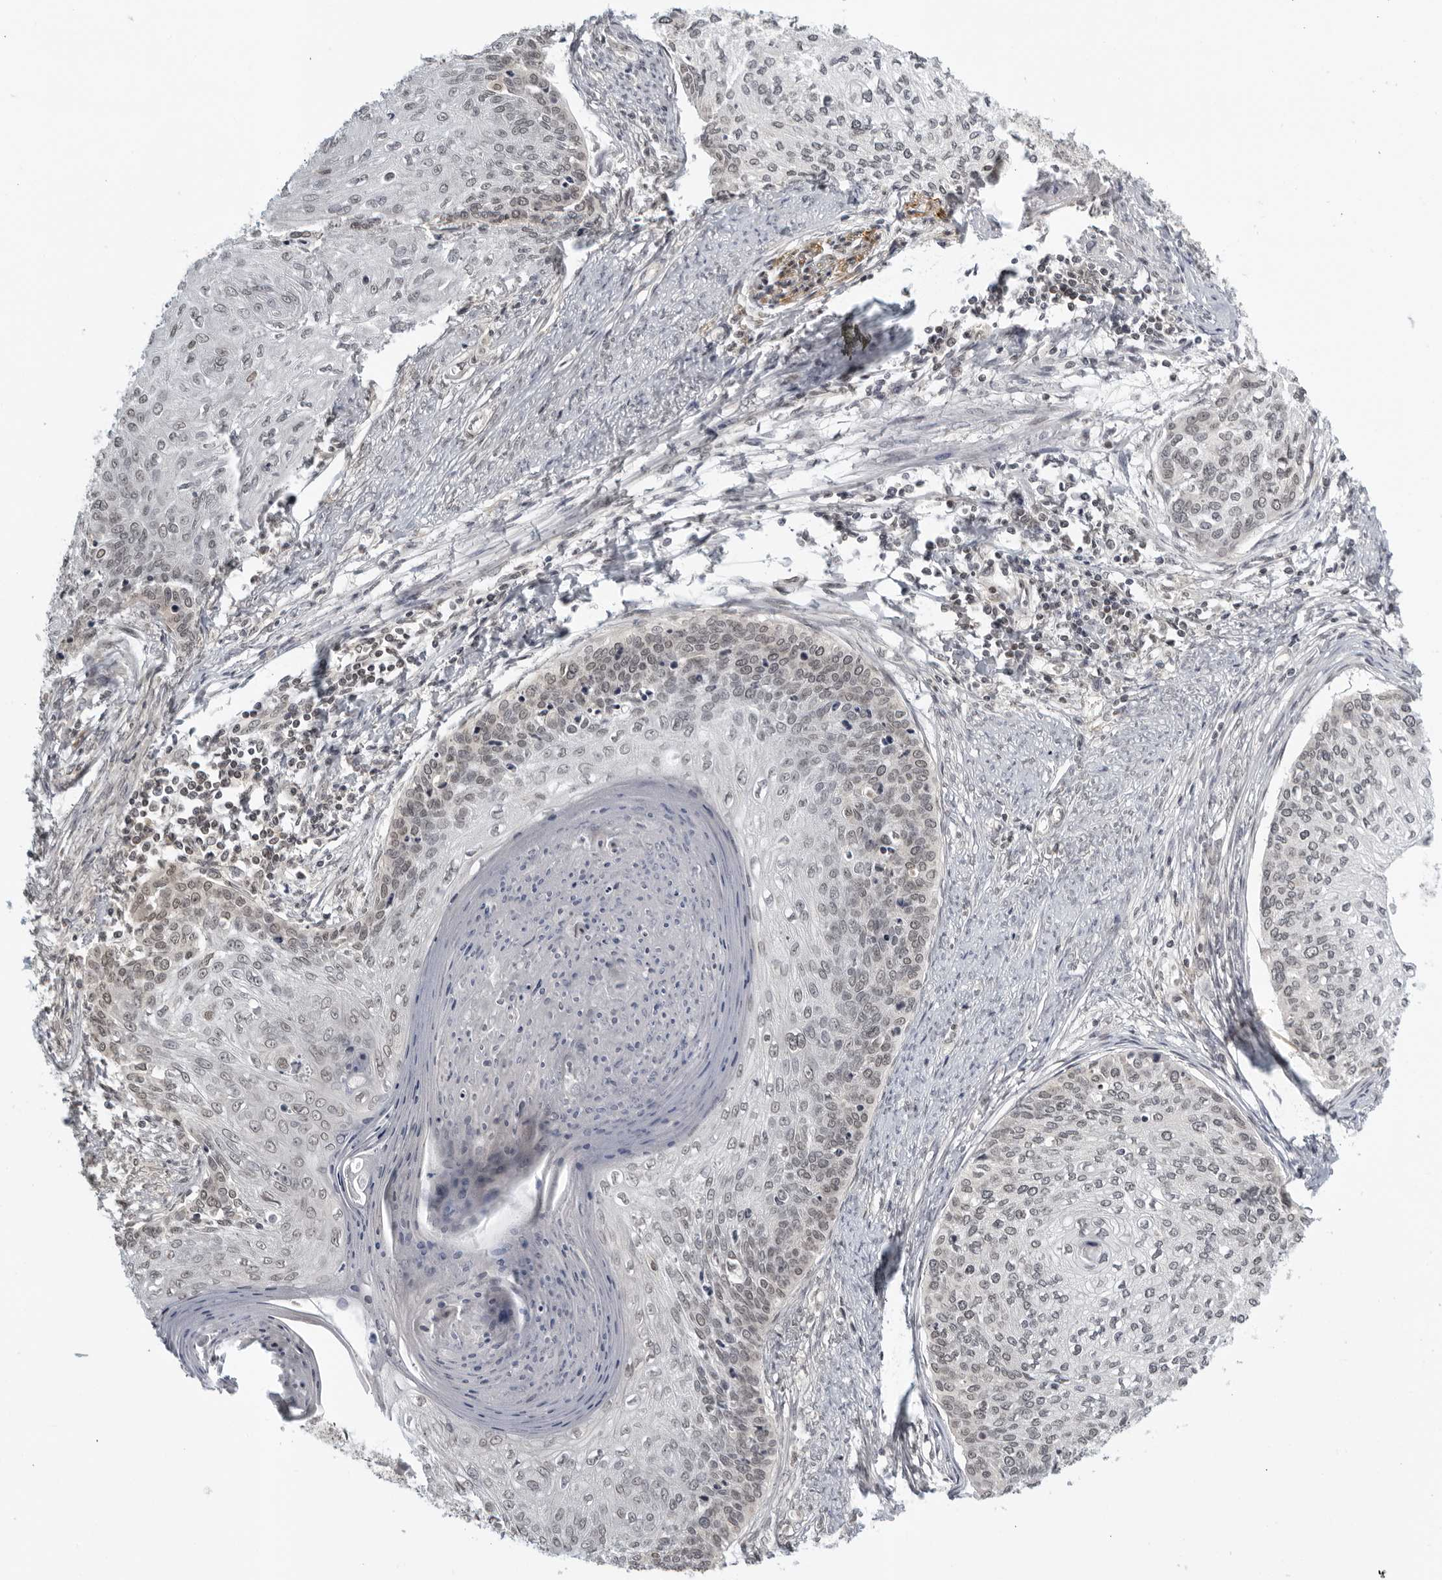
{"staining": {"intensity": "weak", "quantity": "25%-75%", "location": "nuclear"}, "tissue": "cervical cancer", "cell_type": "Tumor cells", "image_type": "cancer", "snomed": [{"axis": "morphology", "description": "Squamous cell carcinoma, NOS"}, {"axis": "topography", "description": "Cervix"}], "caption": "Cervical squamous cell carcinoma was stained to show a protein in brown. There is low levels of weak nuclear positivity in approximately 25%-75% of tumor cells.", "gene": "CC2D1B", "patient": {"sex": "female", "age": 37}}